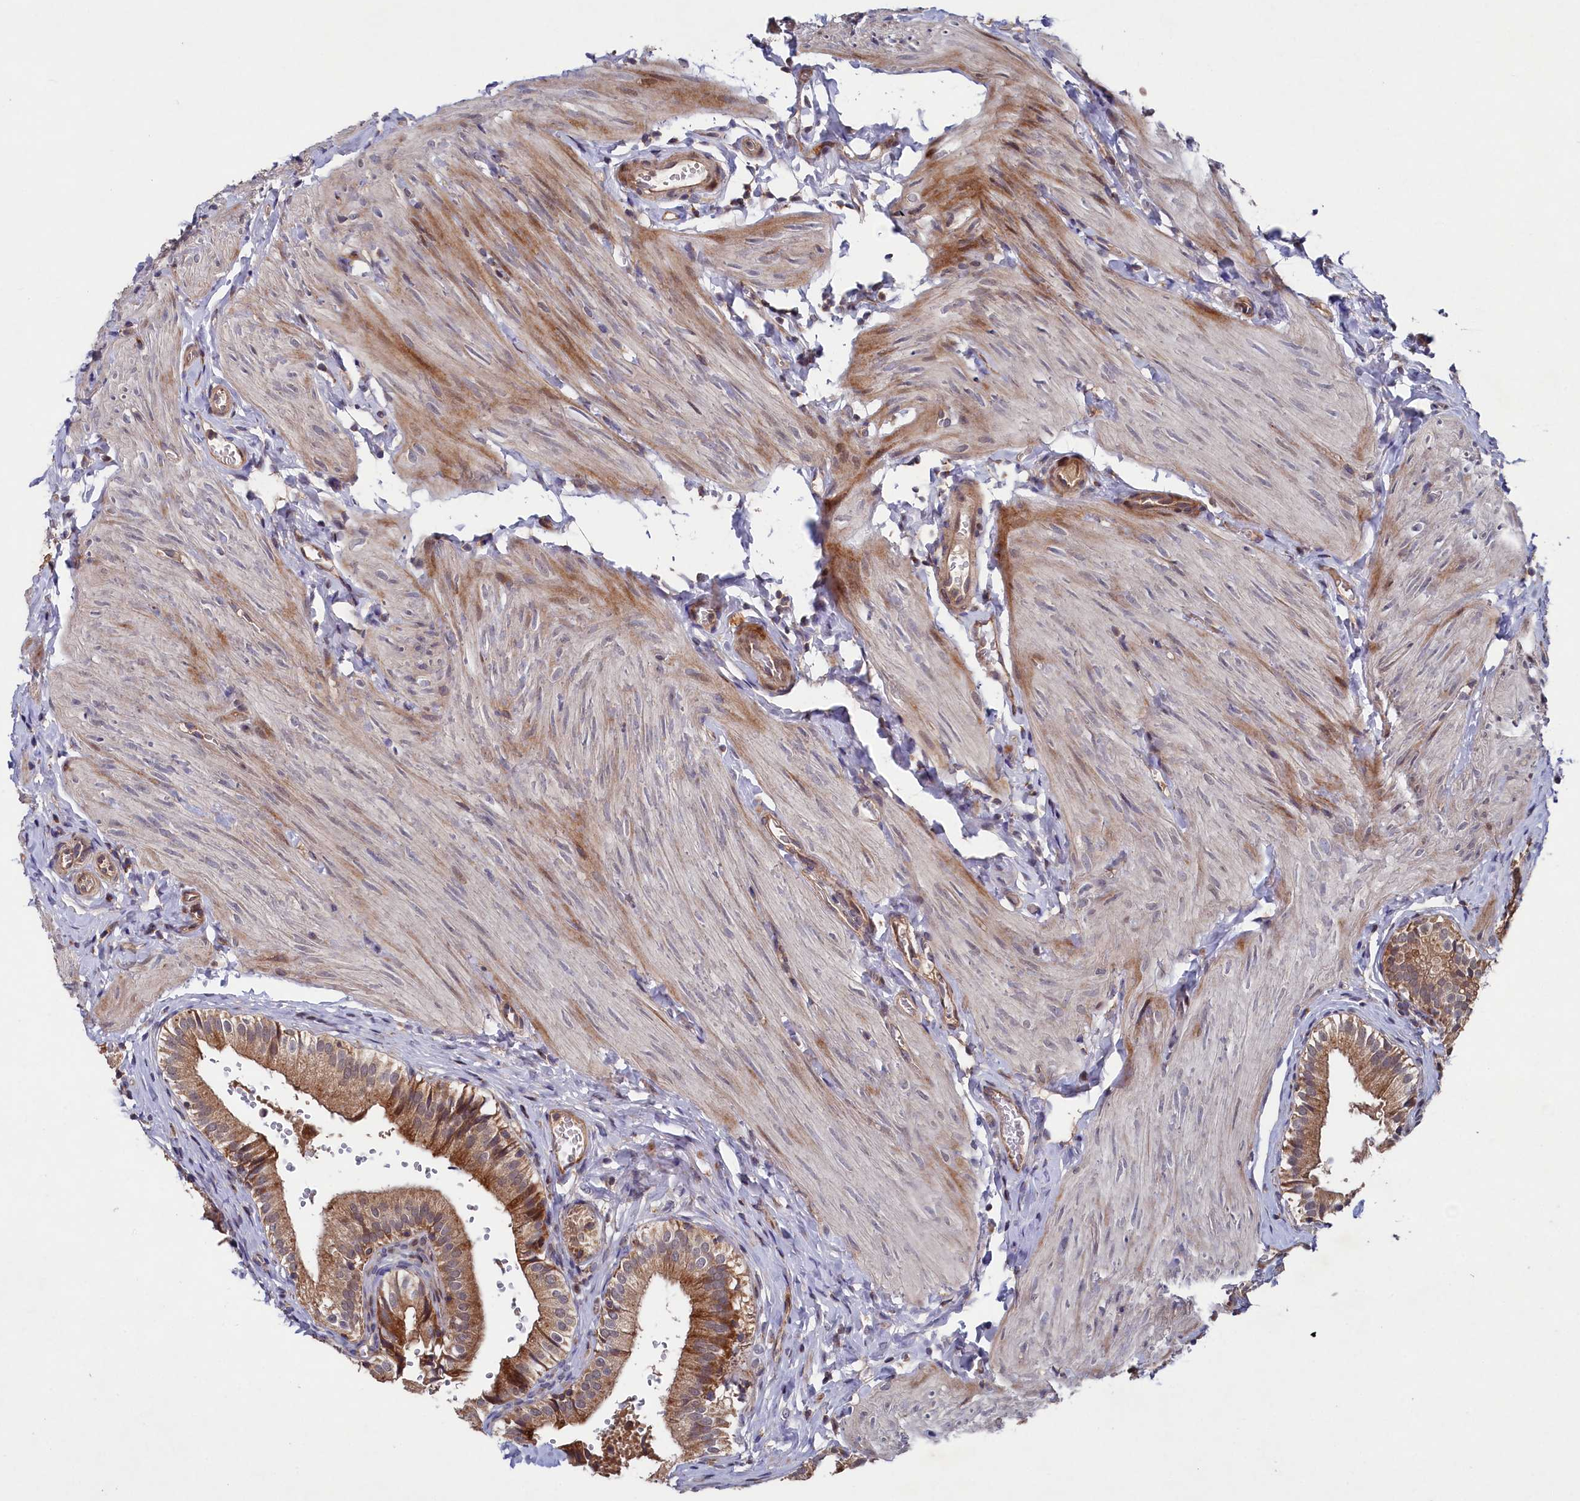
{"staining": {"intensity": "moderate", "quantity": ">75%", "location": "cytoplasmic/membranous"}, "tissue": "gallbladder", "cell_type": "Glandular cells", "image_type": "normal", "snomed": [{"axis": "morphology", "description": "Normal tissue, NOS"}, {"axis": "topography", "description": "Gallbladder"}], "caption": "A histopathology image showing moderate cytoplasmic/membranous expression in about >75% of glandular cells in unremarkable gallbladder, as visualized by brown immunohistochemical staining.", "gene": "SUPV3L1", "patient": {"sex": "female", "age": 47}}